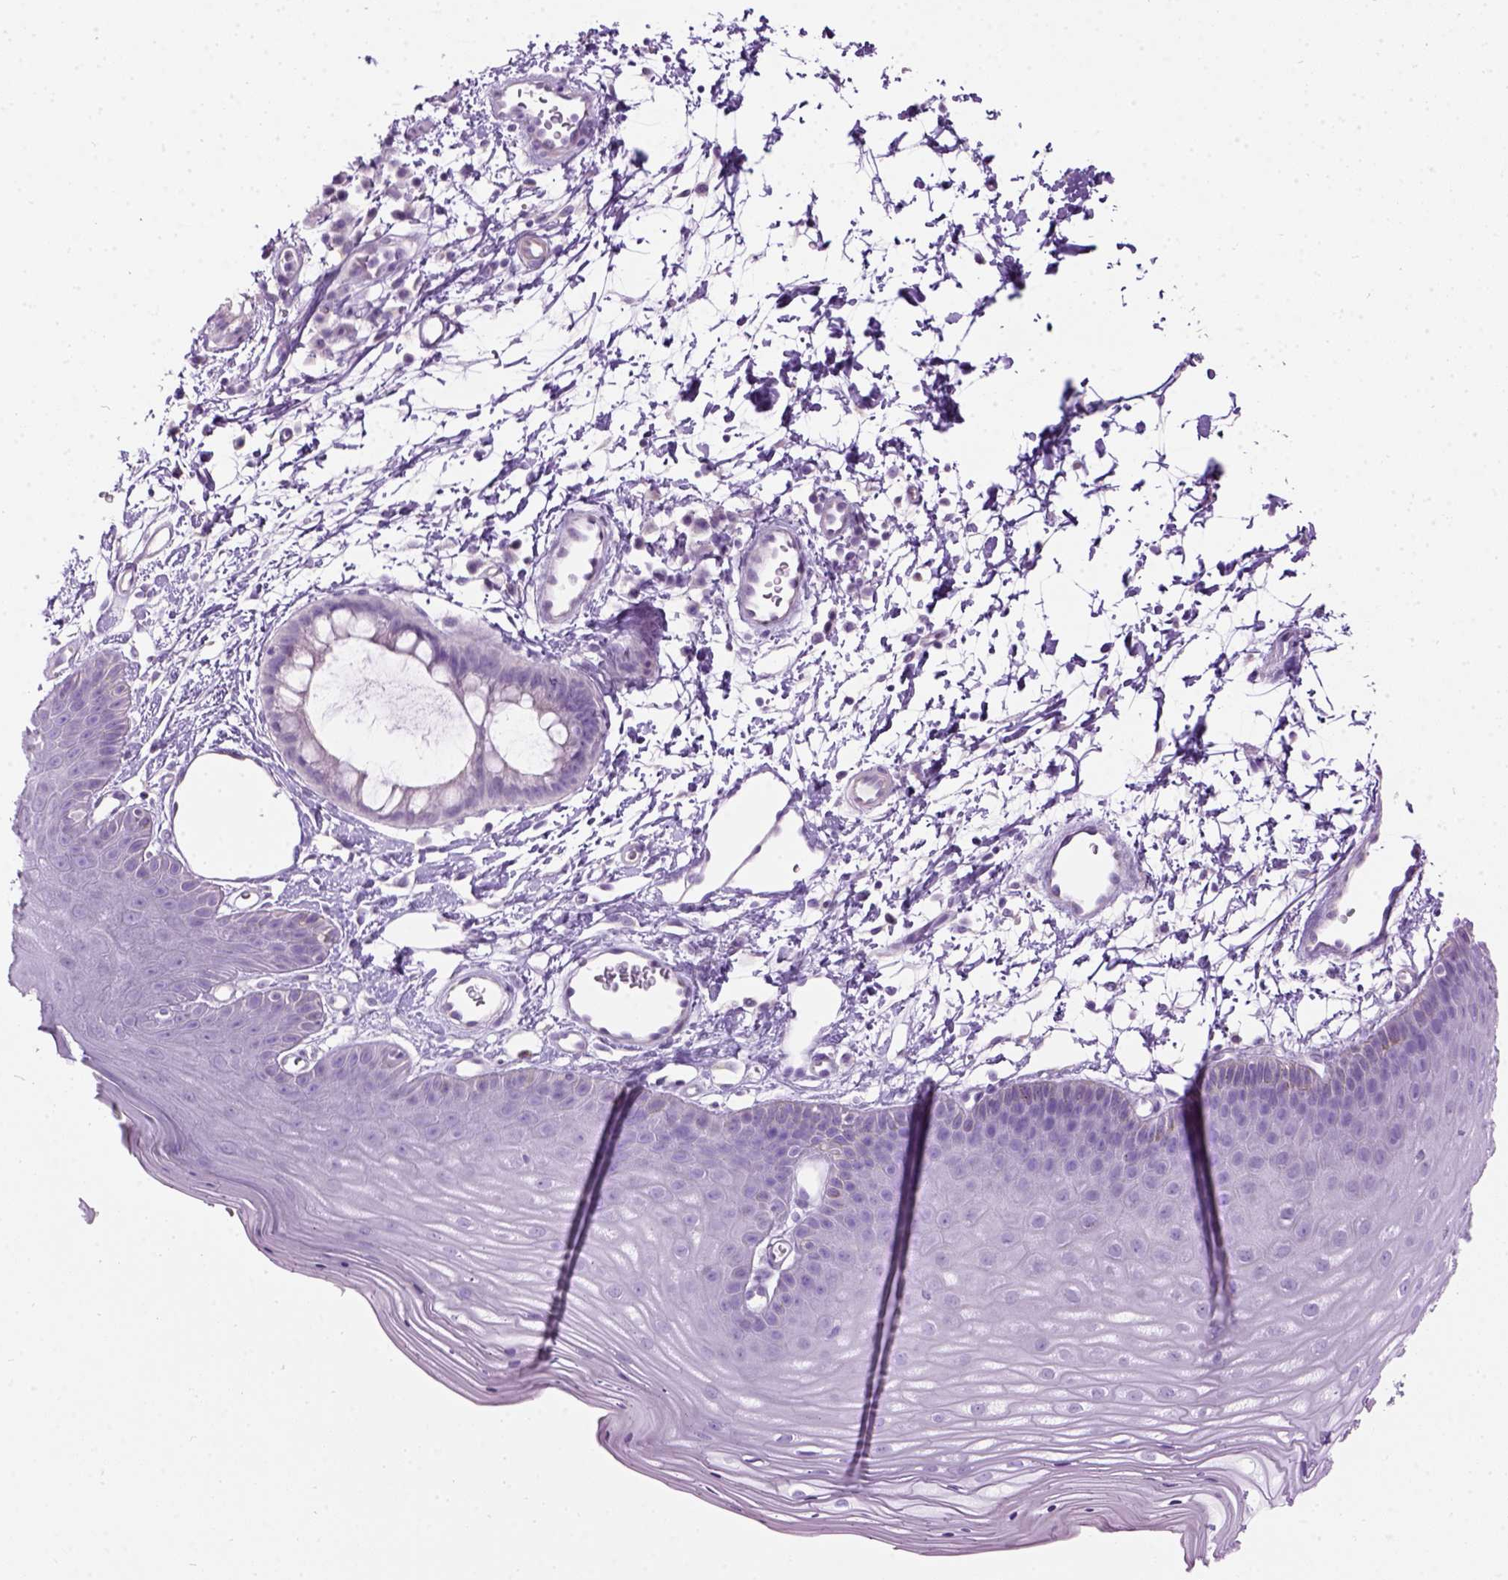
{"staining": {"intensity": "negative", "quantity": "none", "location": "none"}, "tissue": "skin", "cell_type": "Epidermal cells", "image_type": "normal", "snomed": [{"axis": "morphology", "description": "Normal tissue, NOS"}, {"axis": "topography", "description": "Anal"}], "caption": "Epidermal cells are negative for protein expression in benign human skin. (DAB IHC with hematoxylin counter stain).", "gene": "GABRB2", "patient": {"sex": "male", "age": 53}}